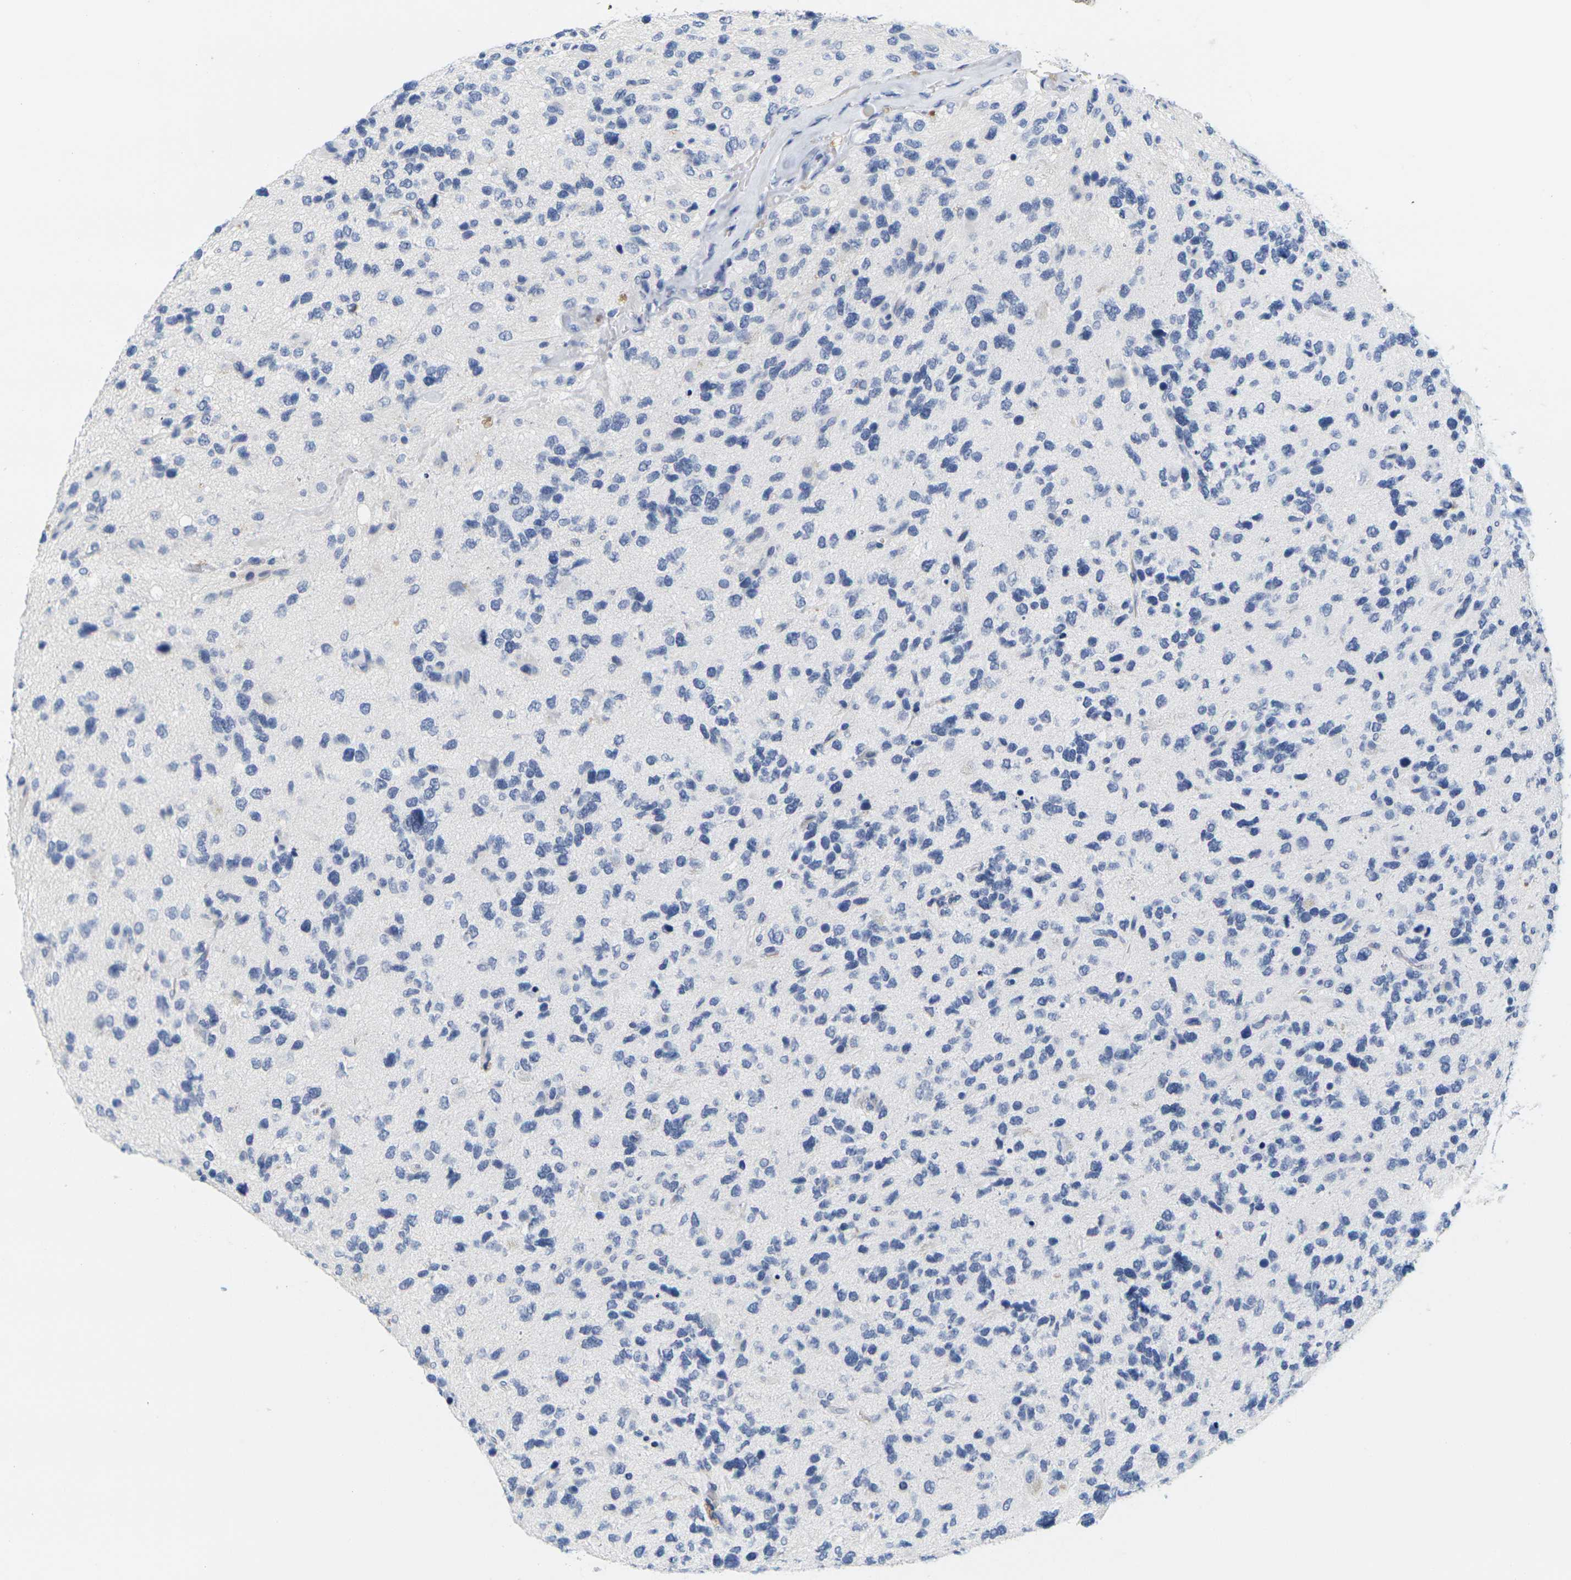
{"staining": {"intensity": "negative", "quantity": "none", "location": "none"}, "tissue": "glioma", "cell_type": "Tumor cells", "image_type": "cancer", "snomed": [{"axis": "morphology", "description": "Glioma, malignant, High grade"}, {"axis": "topography", "description": "Brain"}], "caption": "An image of human glioma is negative for staining in tumor cells.", "gene": "HLA-DOB", "patient": {"sex": "female", "age": 58}}